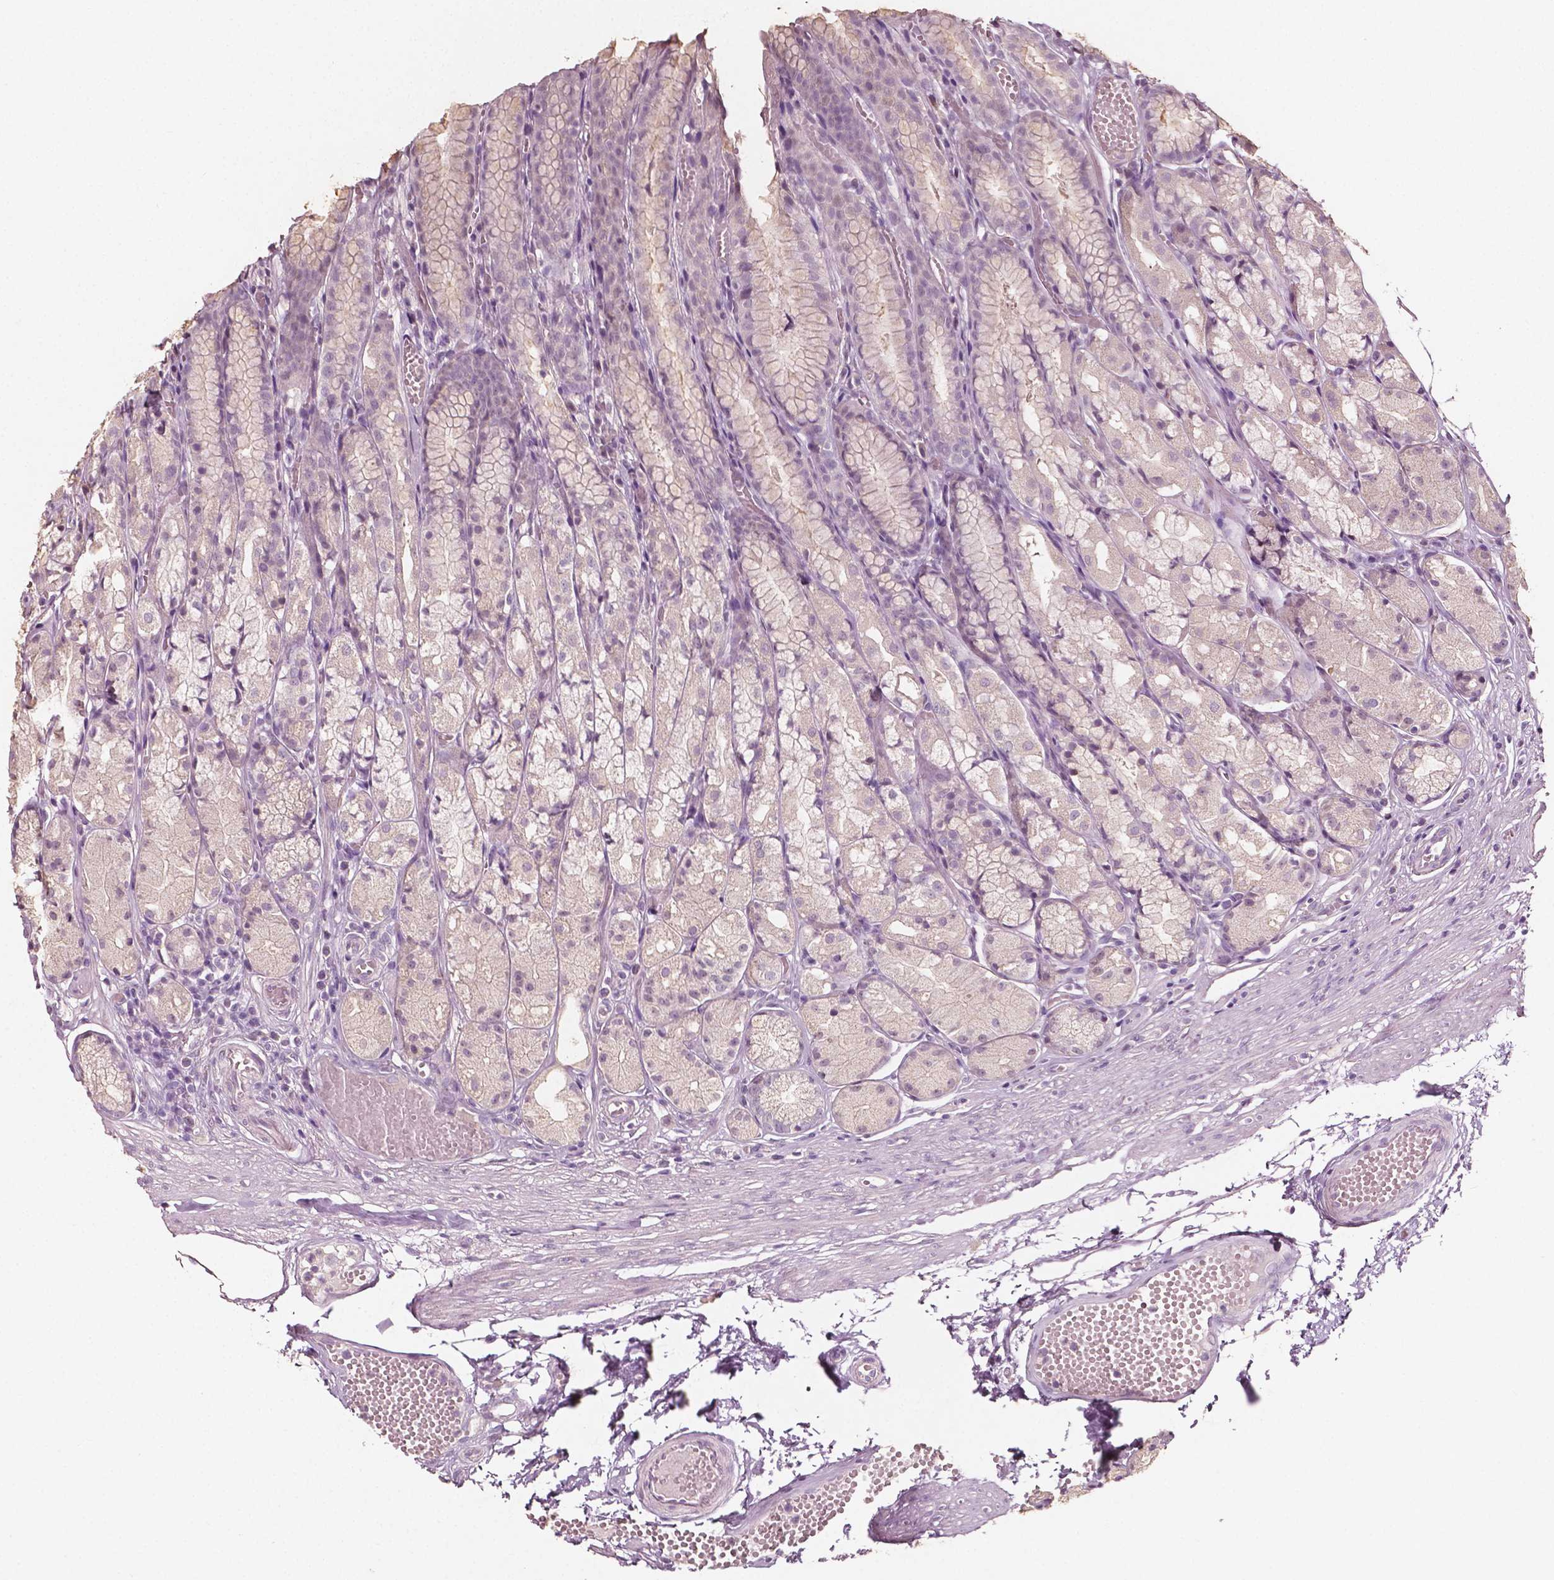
{"staining": {"intensity": "negative", "quantity": "none", "location": "none"}, "tissue": "stomach", "cell_type": "Glandular cells", "image_type": "normal", "snomed": [{"axis": "morphology", "description": "Normal tissue, NOS"}, {"axis": "topography", "description": "Stomach"}], "caption": "The micrograph exhibits no significant positivity in glandular cells of stomach.", "gene": "PLA2R1", "patient": {"sex": "male", "age": 70}}